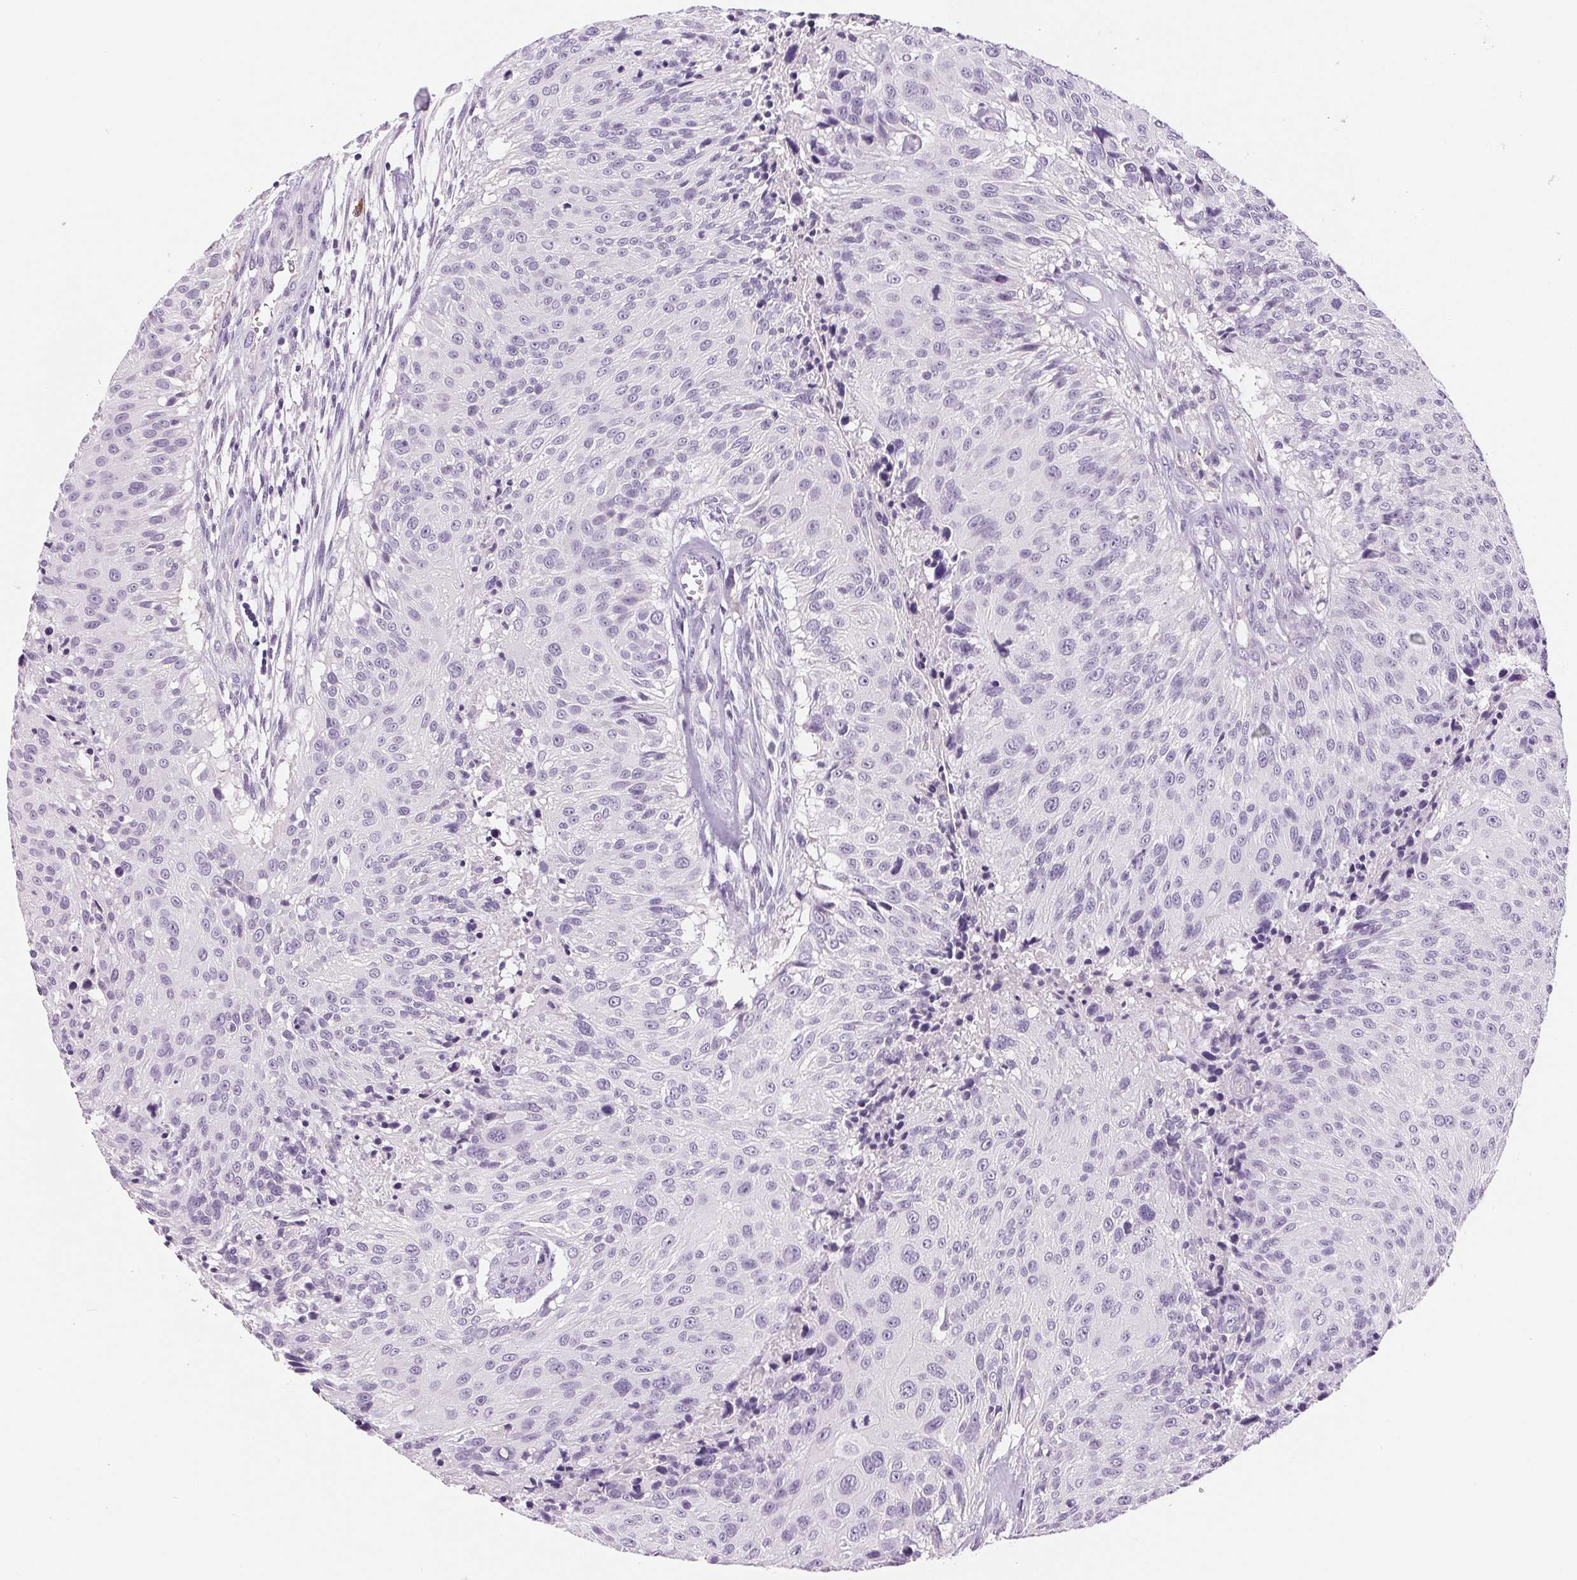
{"staining": {"intensity": "negative", "quantity": "none", "location": "none"}, "tissue": "urothelial cancer", "cell_type": "Tumor cells", "image_type": "cancer", "snomed": [{"axis": "morphology", "description": "Urothelial carcinoma, NOS"}, {"axis": "topography", "description": "Urinary bladder"}], "caption": "Protein analysis of transitional cell carcinoma displays no significant expression in tumor cells.", "gene": "IFIT1B", "patient": {"sex": "male", "age": 55}}